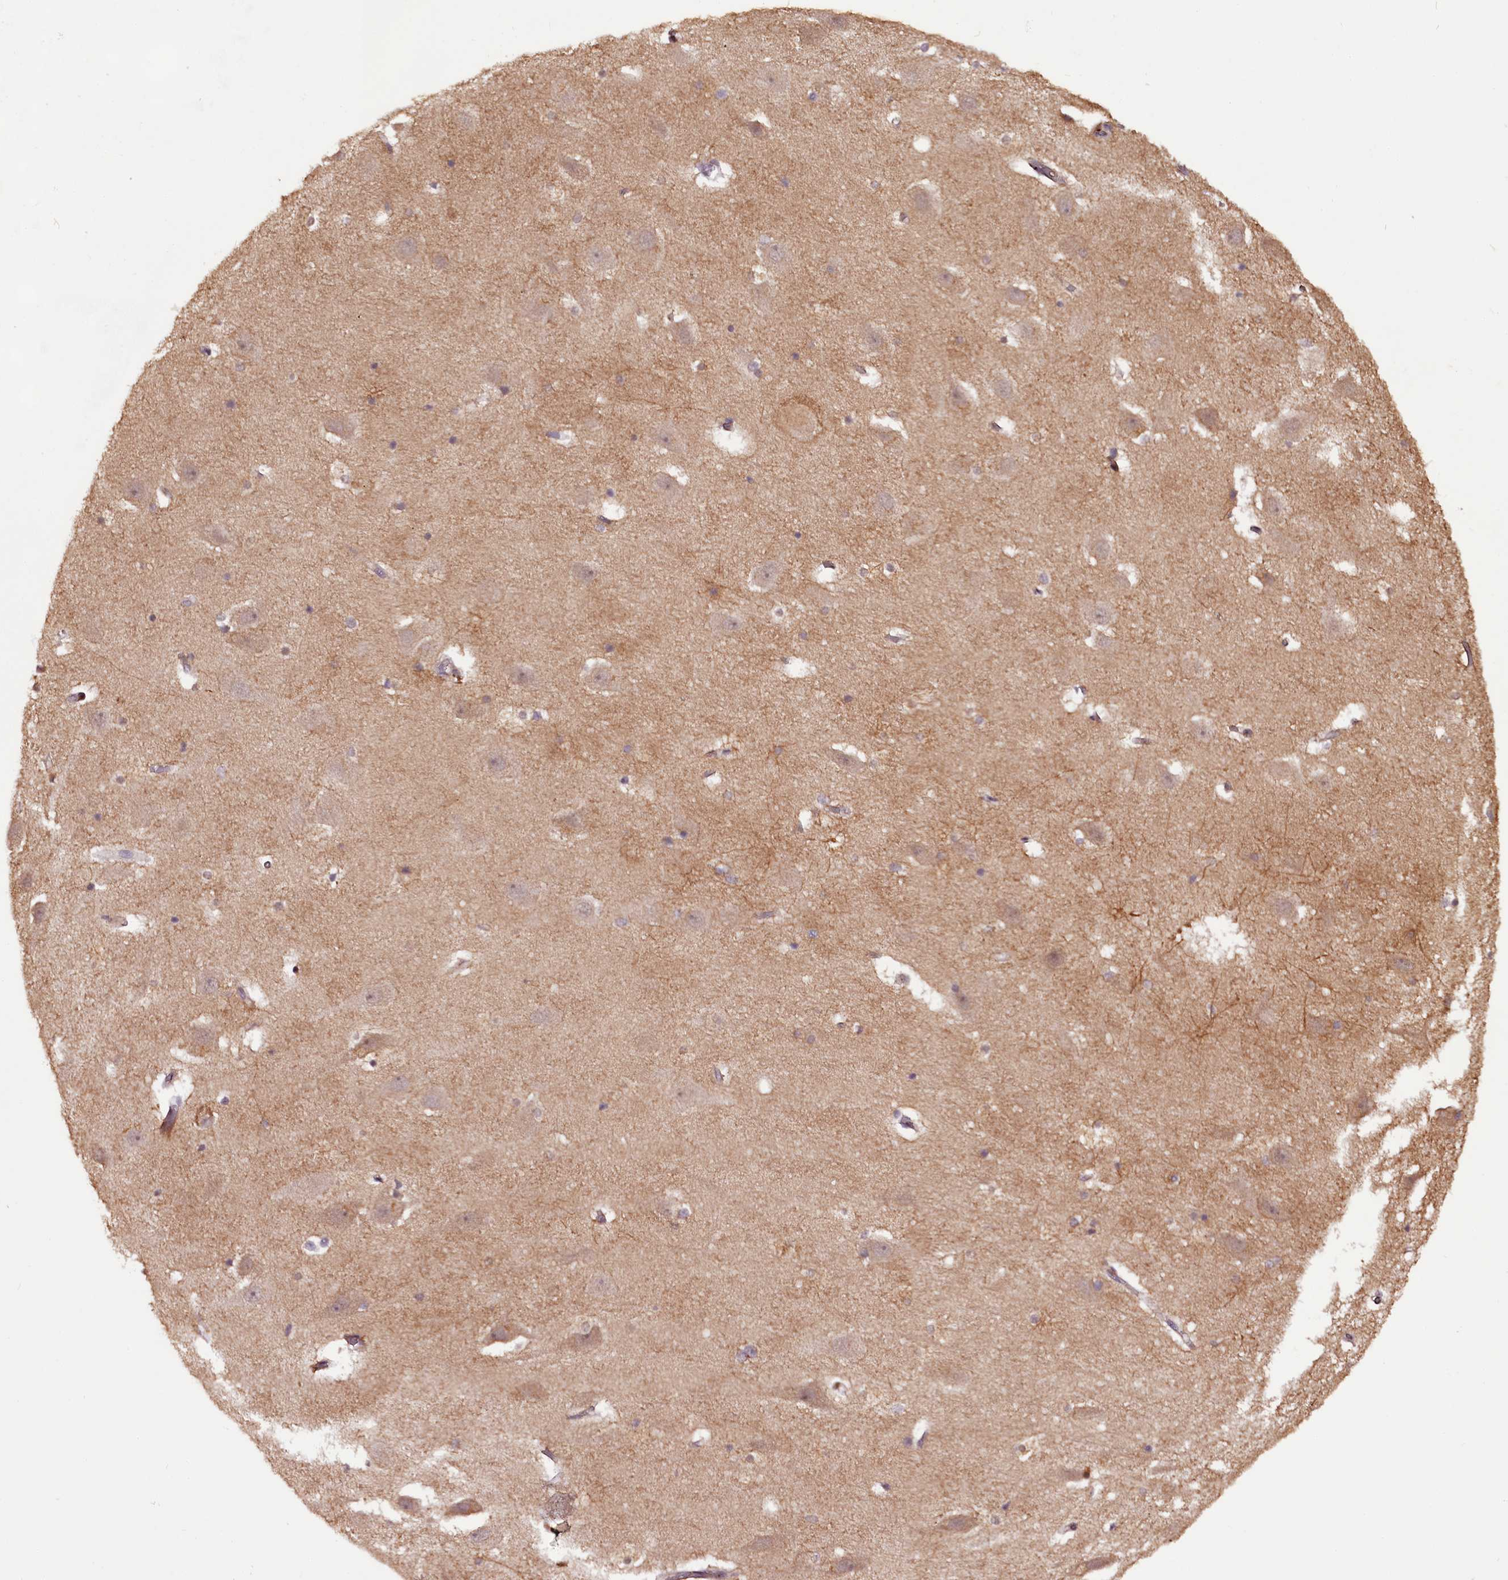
{"staining": {"intensity": "moderate", "quantity": "<25%", "location": "cytoplasmic/membranous,nuclear"}, "tissue": "hippocampus", "cell_type": "Glial cells", "image_type": "normal", "snomed": [{"axis": "morphology", "description": "Normal tissue, NOS"}, {"axis": "topography", "description": "Hippocampus"}], "caption": "The image reveals immunohistochemical staining of normal hippocampus. There is moderate cytoplasmic/membranous,nuclear positivity is identified in about <25% of glial cells.", "gene": "MAML3", "patient": {"sex": "female", "age": 52}}